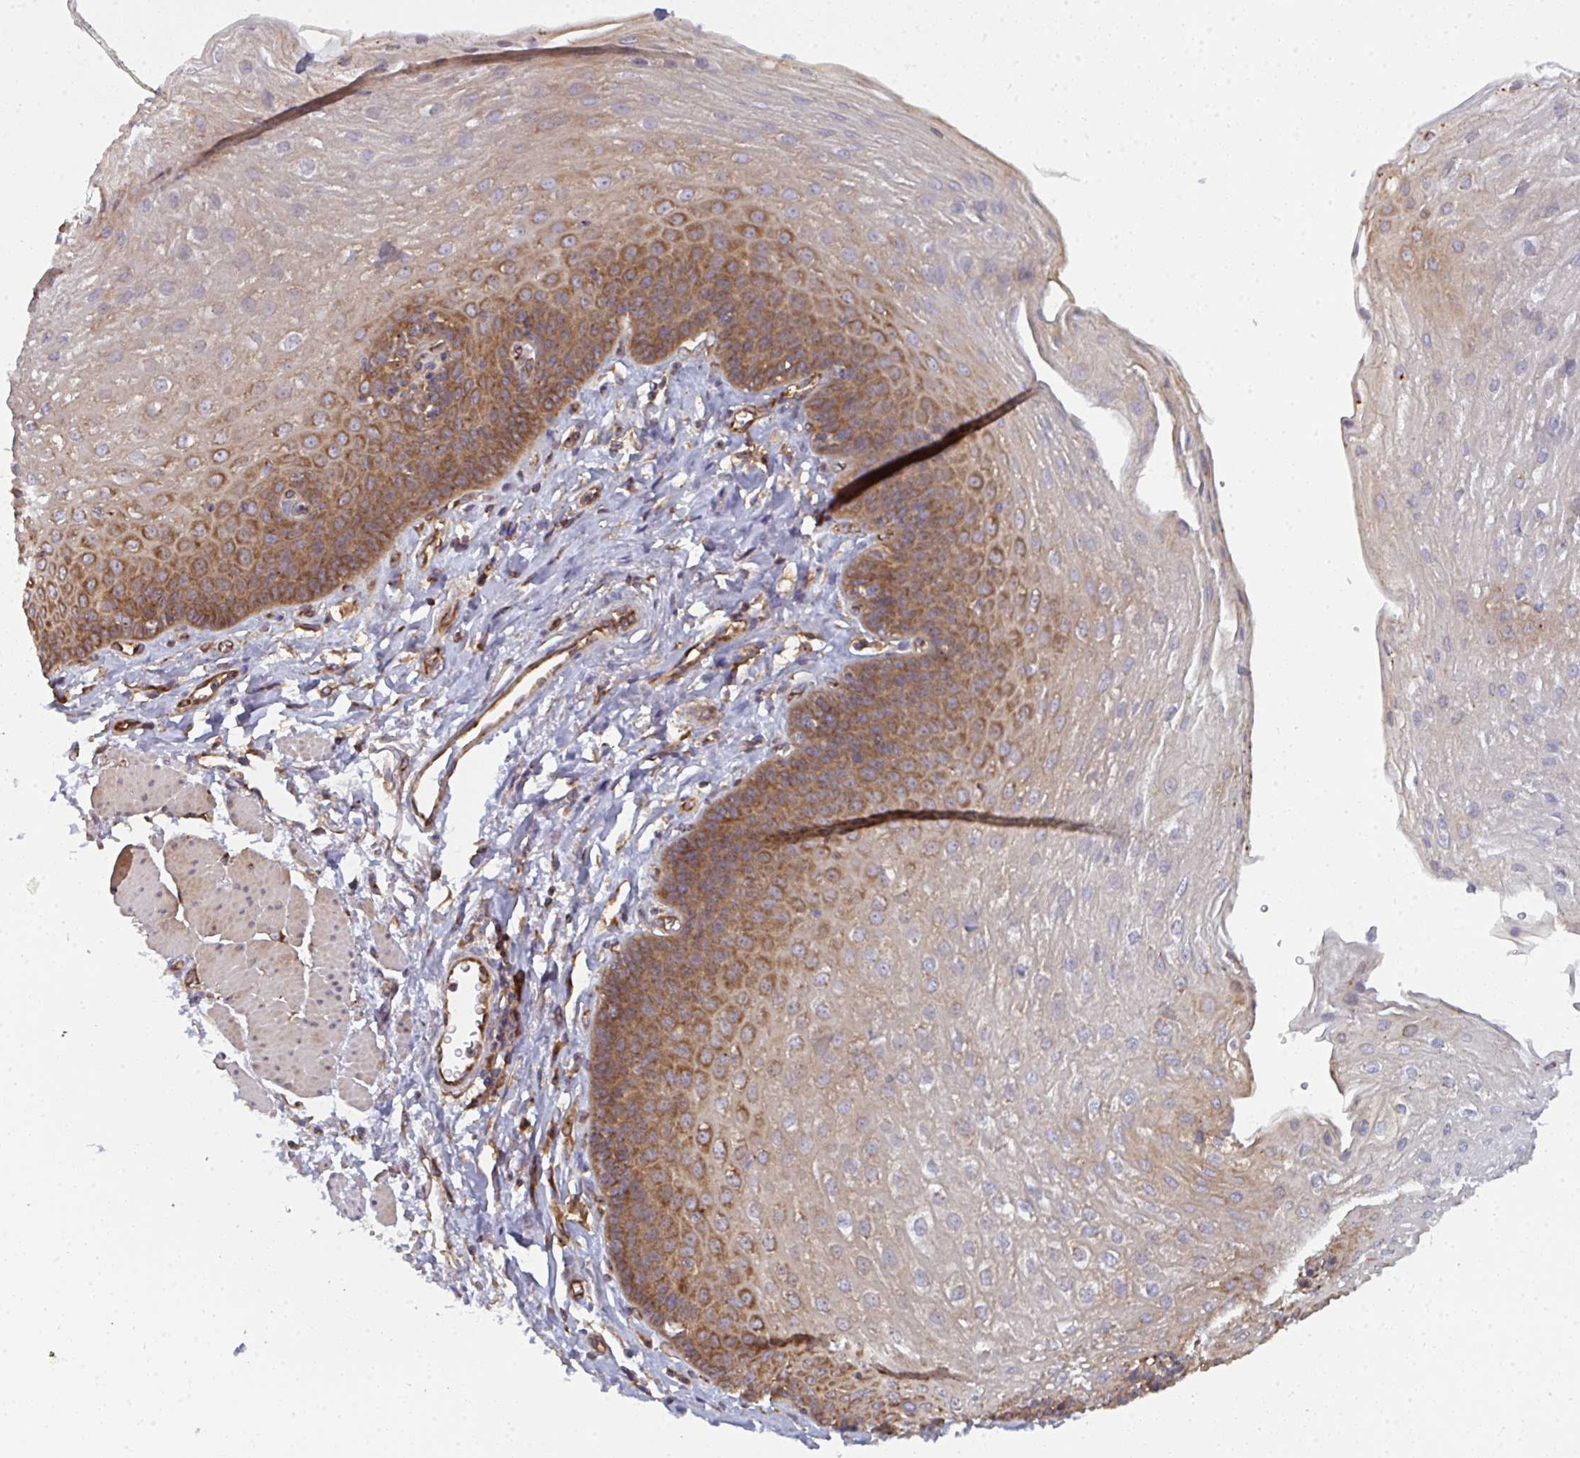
{"staining": {"intensity": "strong", "quantity": "25%-75%", "location": "cytoplasmic/membranous"}, "tissue": "esophagus", "cell_type": "Squamous epithelial cells", "image_type": "normal", "snomed": [{"axis": "morphology", "description": "Normal tissue, NOS"}, {"axis": "topography", "description": "Esophagus"}], "caption": "Squamous epithelial cells demonstrate high levels of strong cytoplasmic/membranous staining in about 25%-75% of cells in benign esophagus.", "gene": "DYNC1I2", "patient": {"sex": "female", "age": 81}}